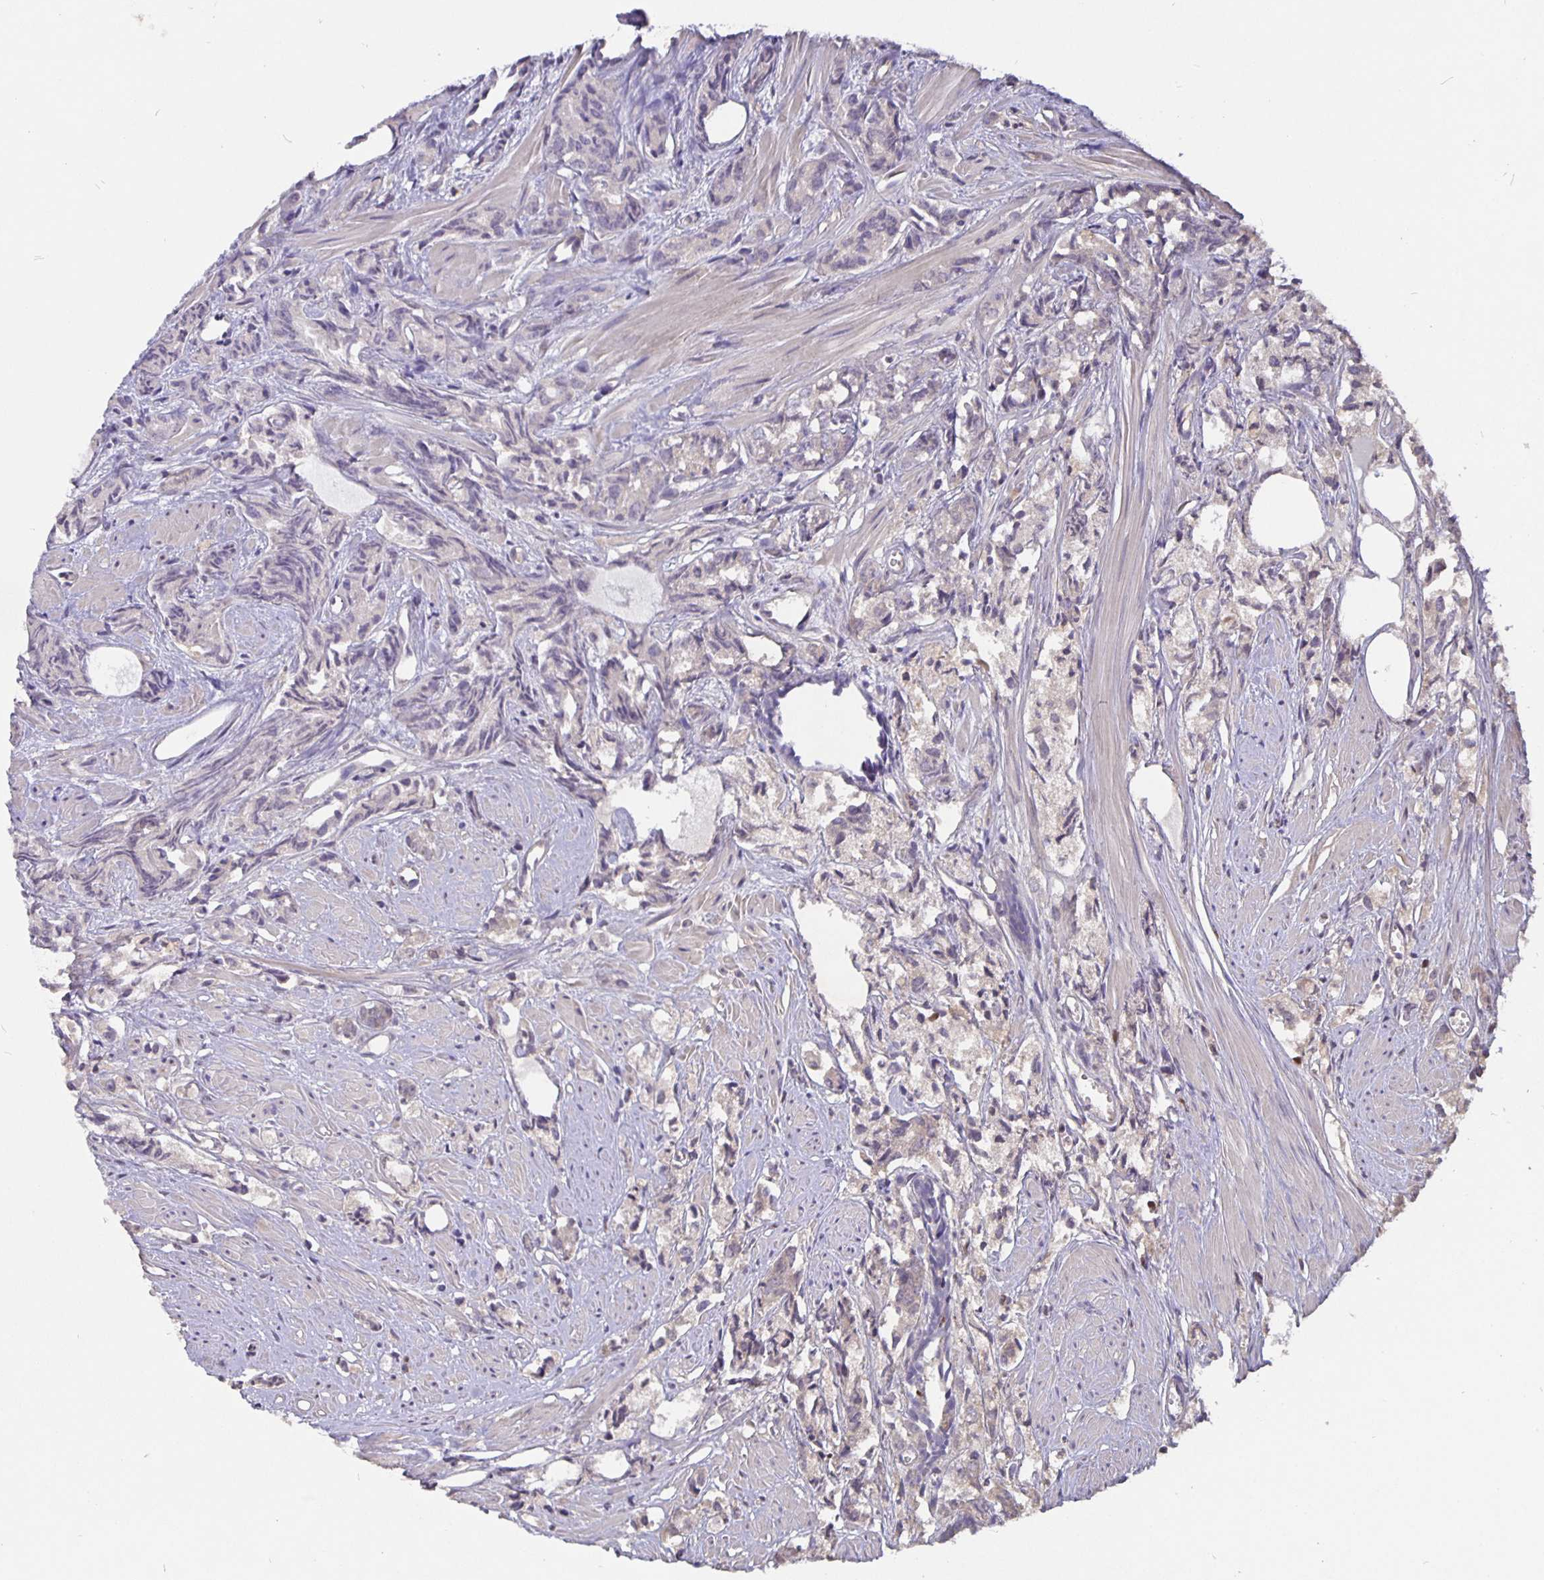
{"staining": {"intensity": "negative", "quantity": "none", "location": "none"}, "tissue": "prostate cancer", "cell_type": "Tumor cells", "image_type": "cancer", "snomed": [{"axis": "morphology", "description": "Adenocarcinoma, High grade"}, {"axis": "topography", "description": "Prostate"}], "caption": "Prostate cancer (adenocarcinoma (high-grade)) was stained to show a protein in brown. There is no significant staining in tumor cells.", "gene": "NOG", "patient": {"sex": "male", "age": 58}}